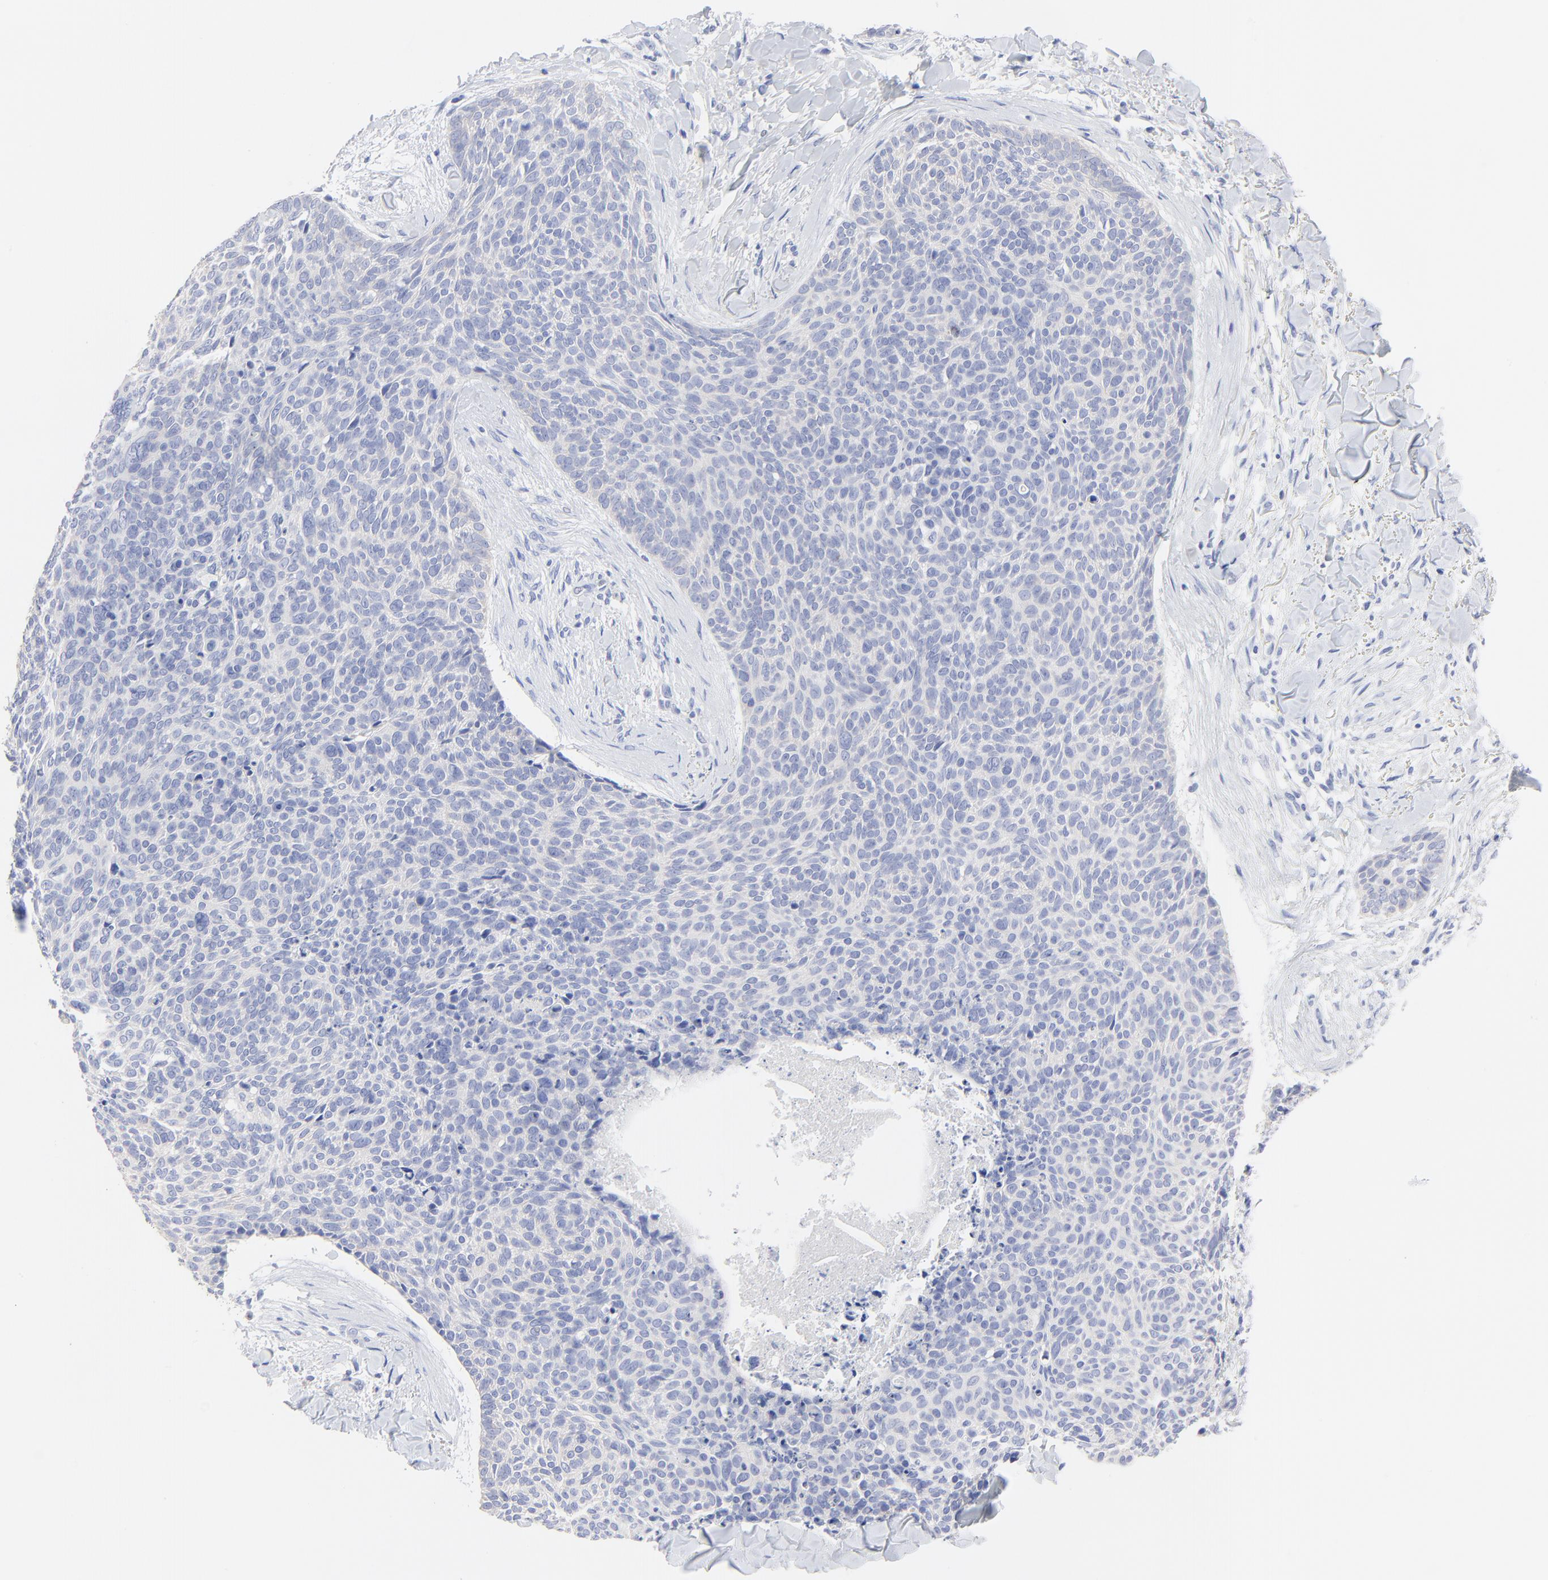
{"staining": {"intensity": "negative", "quantity": "none", "location": "none"}, "tissue": "skin cancer", "cell_type": "Tumor cells", "image_type": "cancer", "snomed": [{"axis": "morphology", "description": "Normal tissue, NOS"}, {"axis": "morphology", "description": "Basal cell carcinoma"}, {"axis": "topography", "description": "Skin"}], "caption": "Protein analysis of basal cell carcinoma (skin) reveals no significant positivity in tumor cells.", "gene": "PSD3", "patient": {"sex": "female", "age": 57}}